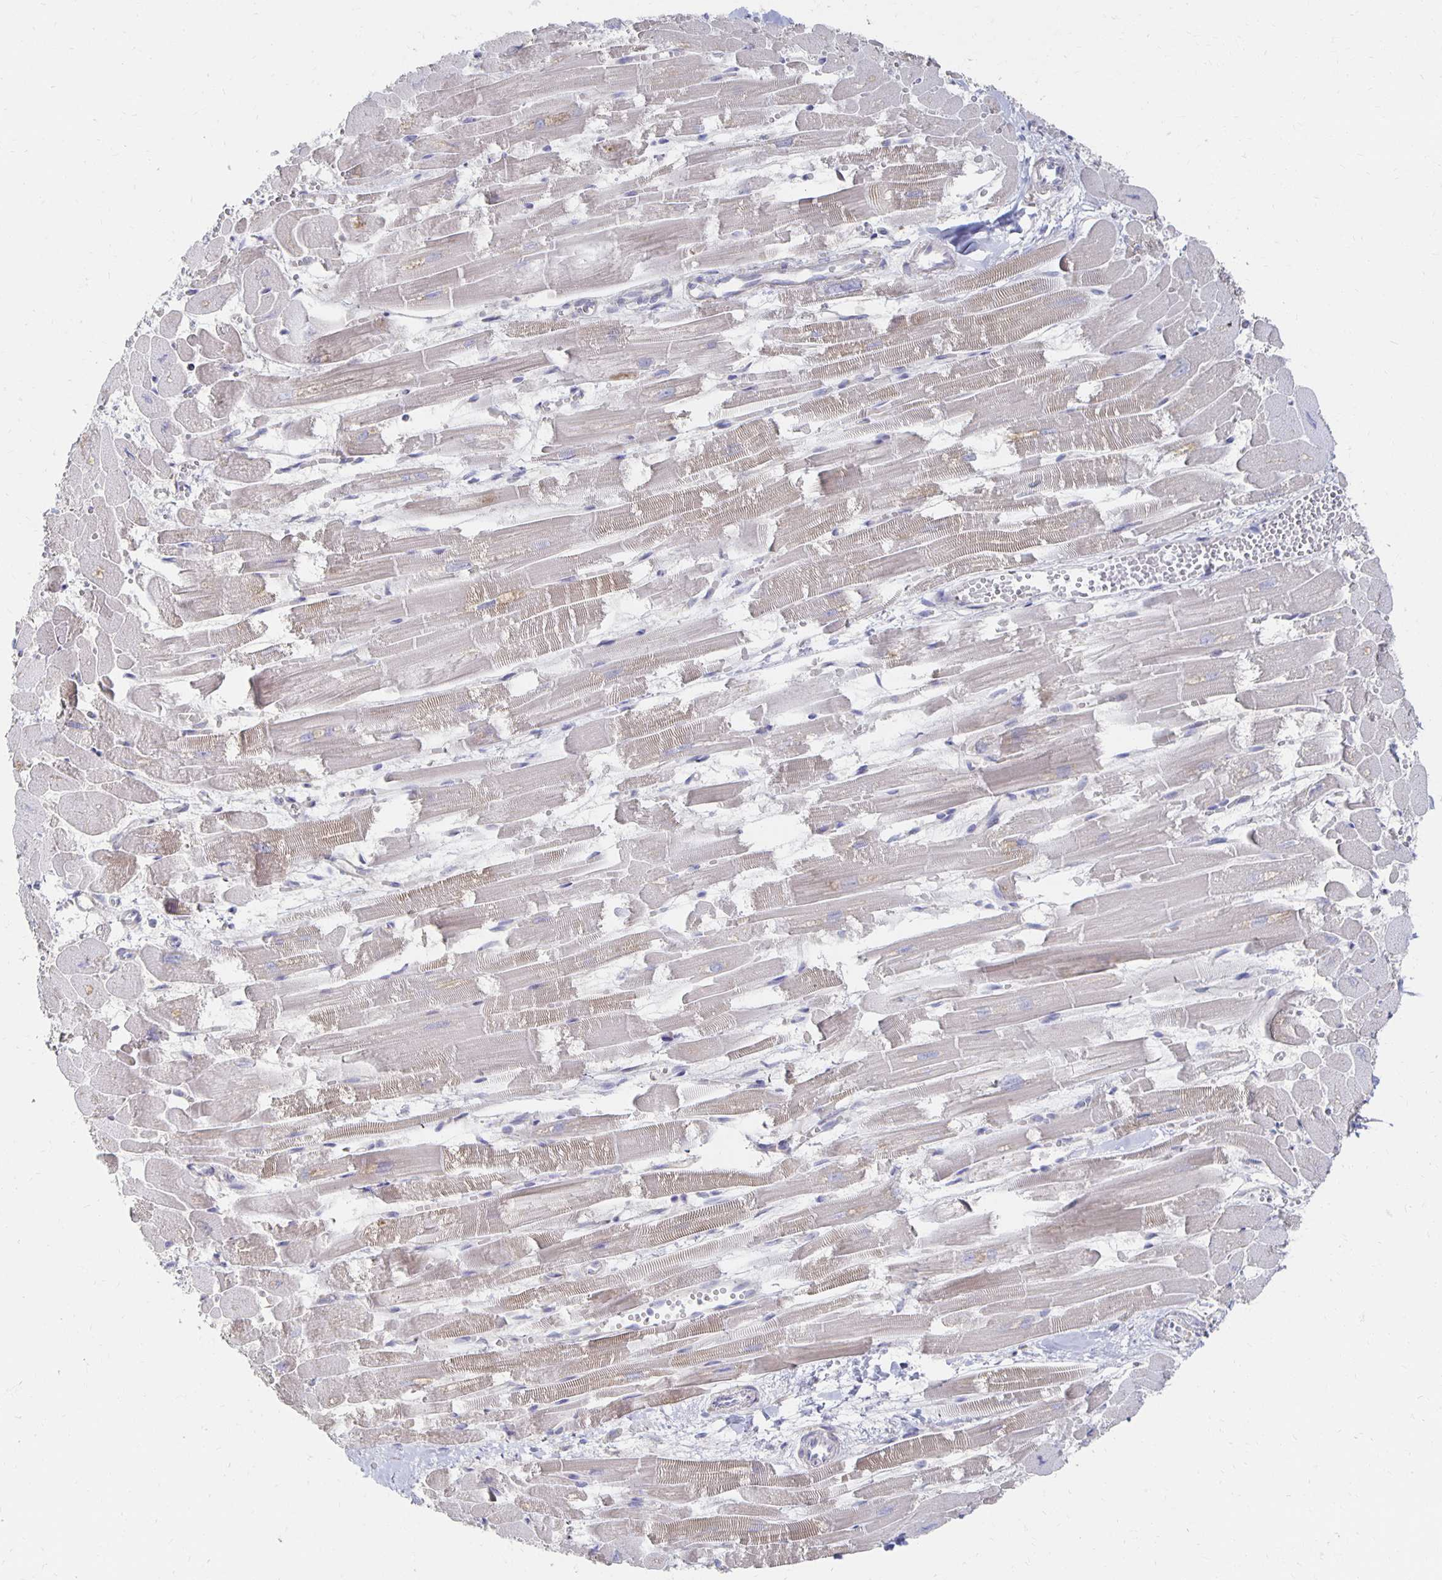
{"staining": {"intensity": "moderate", "quantity": "25%-75%", "location": "cytoplasmic/membranous"}, "tissue": "heart muscle", "cell_type": "Cardiomyocytes", "image_type": "normal", "snomed": [{"axis": "morphology", "description": "Normal tissue, NOS"}, {"axis": "topography", "description": "Heart"}], "caption": "Heart muscle stained with DAB (3,3'-diaminobenzidine) immunohistochemistry demonstrates medium levels of moderate cytoplasmic/membranous staining in about 25%-75% of cardiomyocytes.", "gene": "NKX2", "patient": {"sex": "female", "age": 52}}